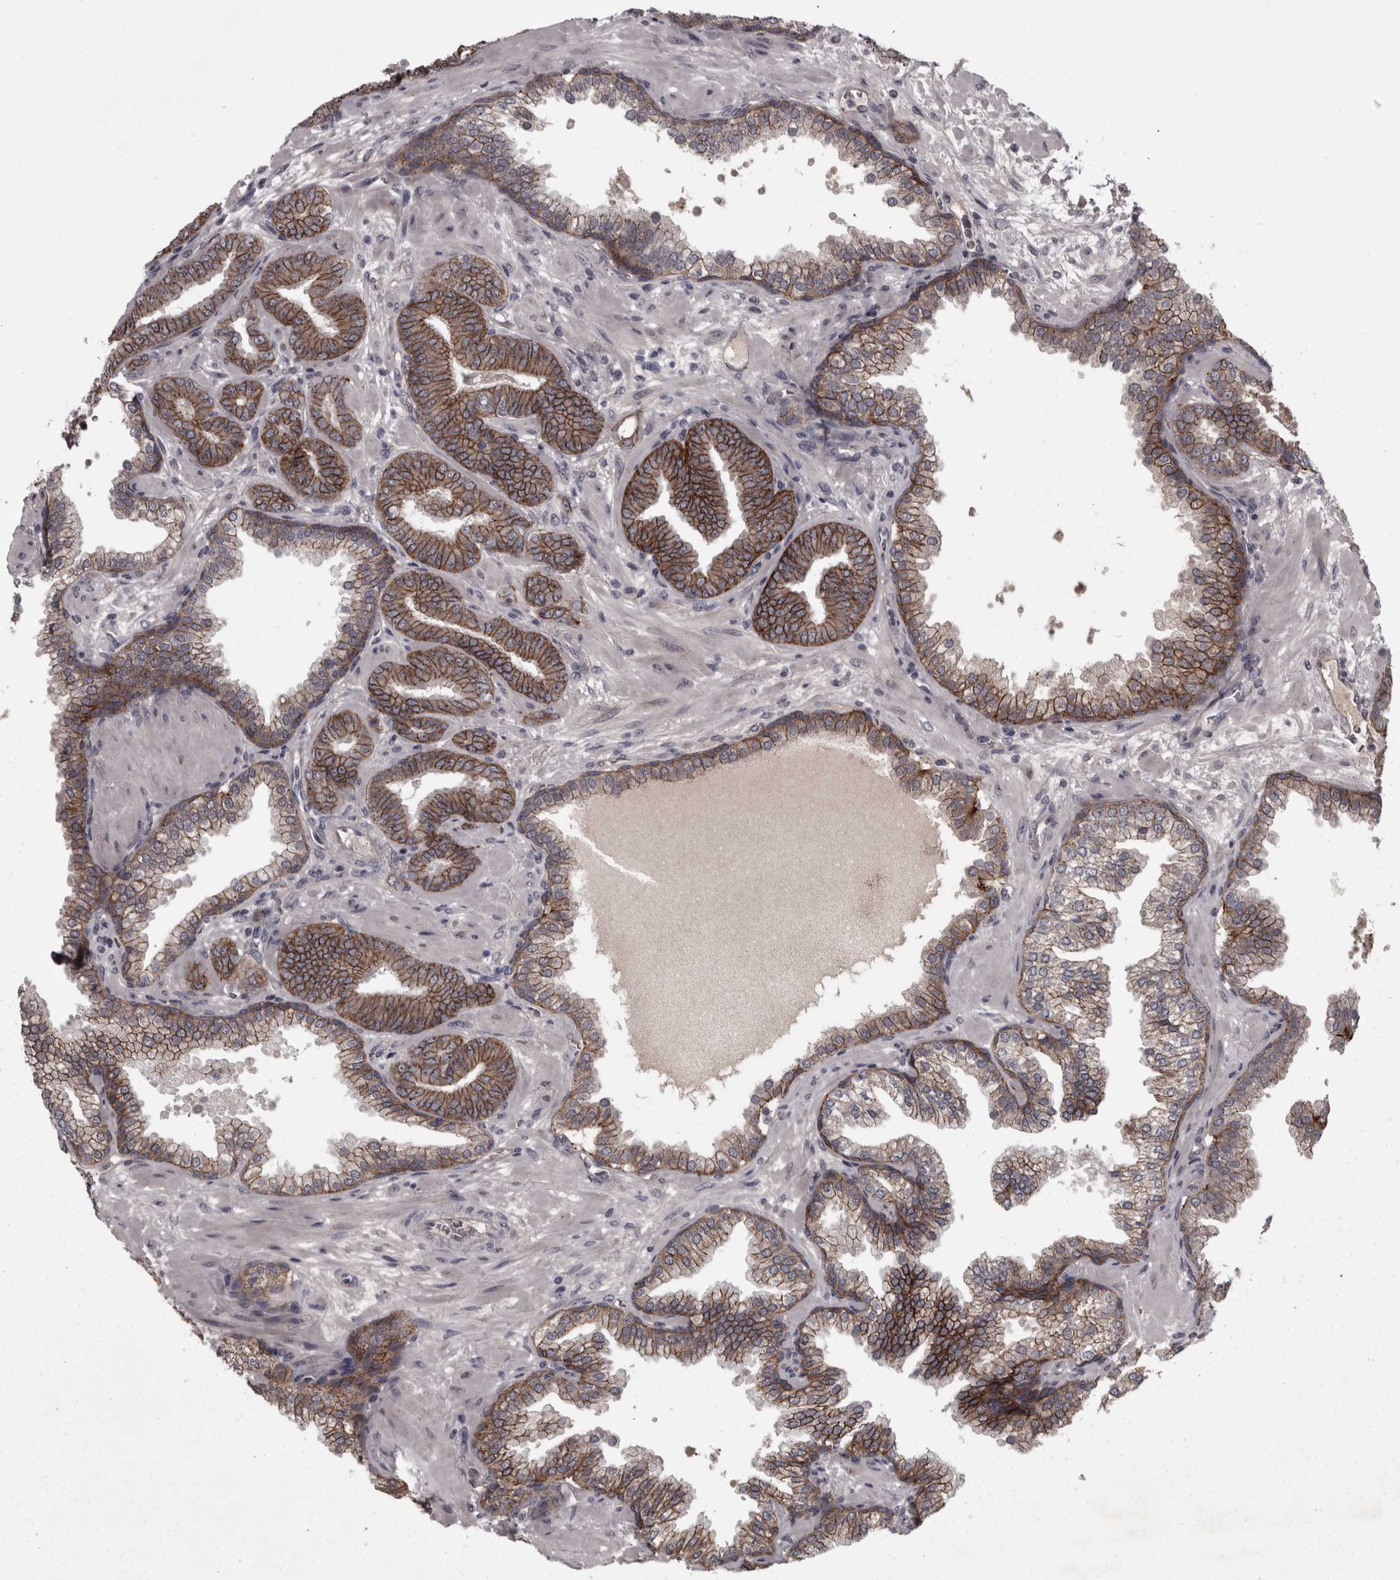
{"staining": {"intensity": "moderate", "quantity": ">75%", "location": "cytoplasmic/membranous"}, "tissue": "prostate cancer", "cell_type": "Tumor cells", "image_type": "cancer", "snomed": [{"axis": "morphology", "description": "Adenocarcinoma, Low grade"}, {"axis": "topography", "description": "Prostate"}], "caption": "Protein staining of prostate low-grade adenocarcinoma tissue reveals moderate cytoplasmic/membranous expression in about >75% of tumor cells.", "gene": "PCDH17", "patient": {"sex": "male", "age": 62}}